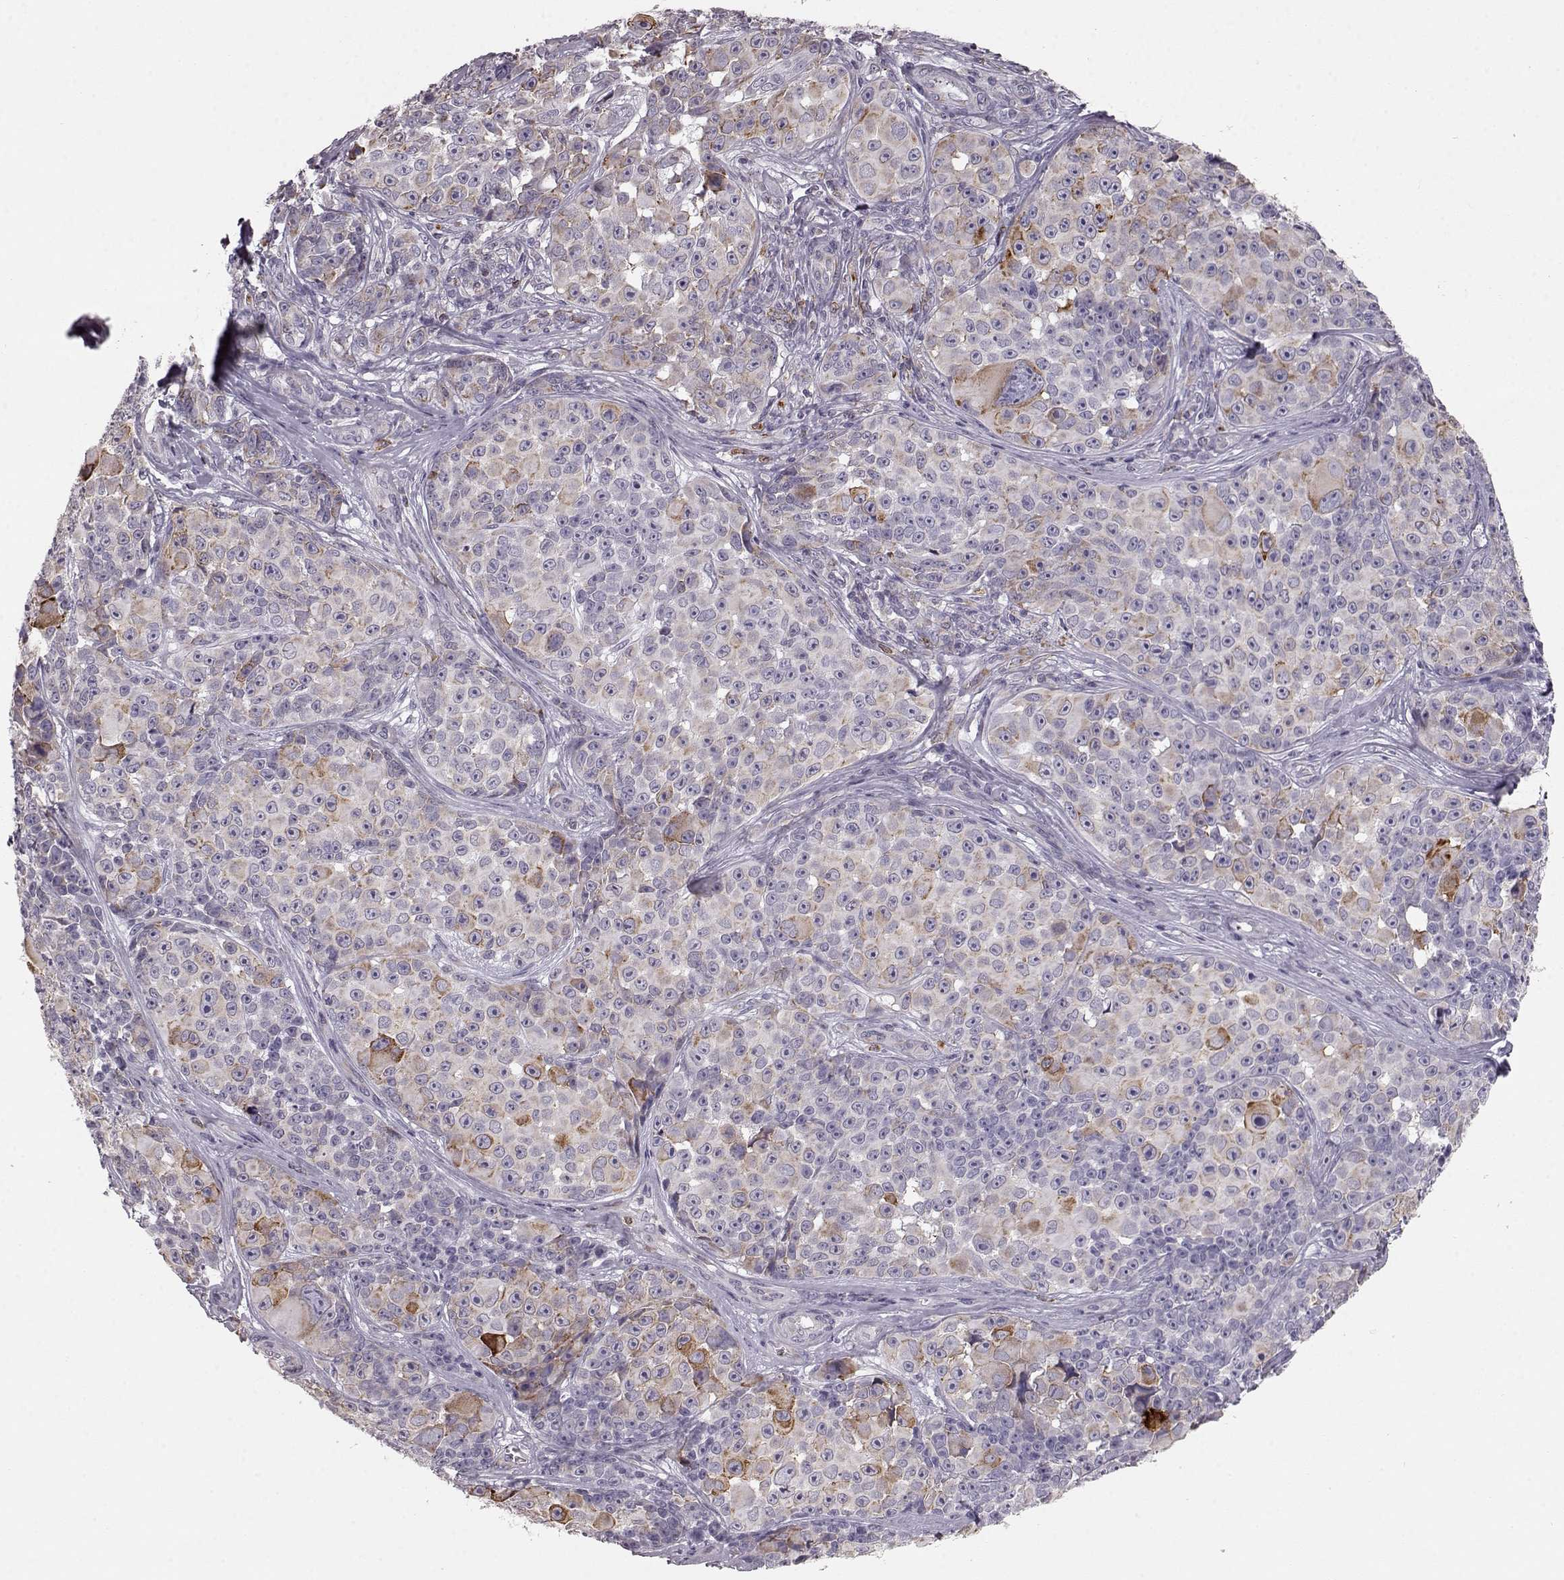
{"staining": {"intensity": "moderate", "quantity": "<25%", "location": "cytoplasmic/membranous"}, "tissue": "melanoma", "cell_type": "Tumor cells", "image_type": "cancer", "snomed": [{"axis": "morphology", "description": "Malignant melanoma, NOS"}, {"axis": "topography", "description": "Skin"}], "caption": "The histopathology image reveals a brown stain indicating the presence of a protein in the cytoplasmic/membranous of tumor cells in malignant melanoma. (DAB (3,3'-diaminobenzidine) IHC with brightfield microscopy, high magnification).", "gene": "ELOVL5", "patient": {"sex": "female", "age": 88}}